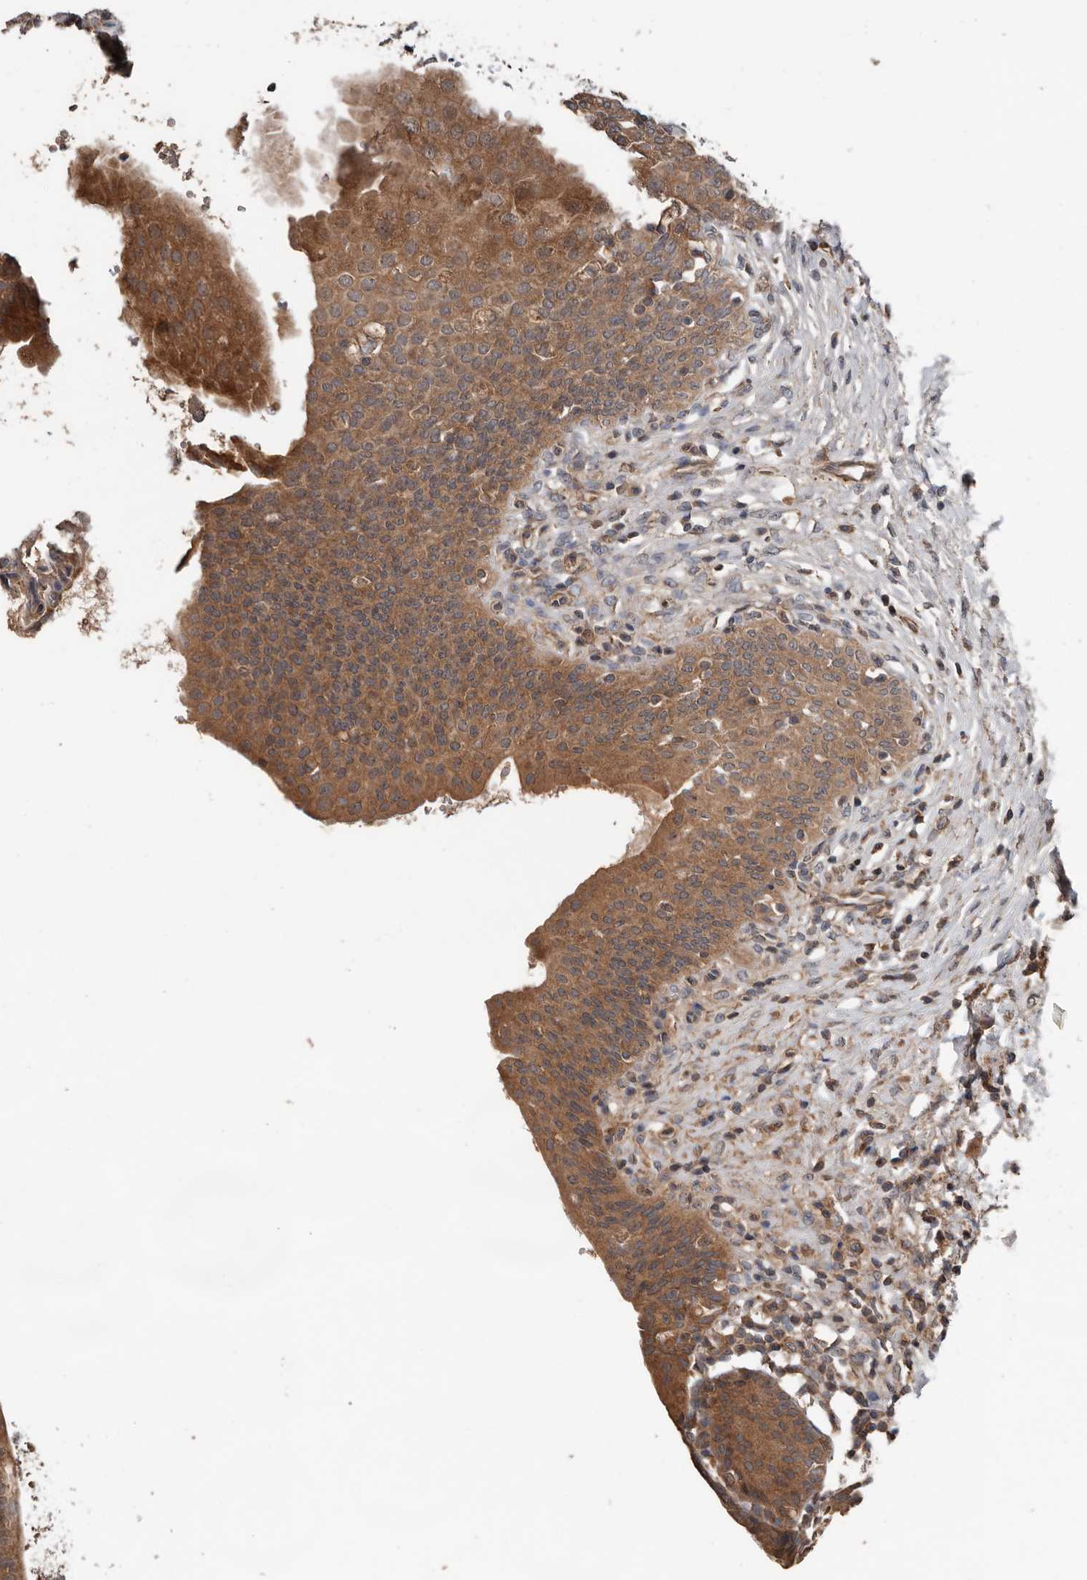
{"staining": {"intensity": "moderate", "quantity": ">75%", "location": "cytoplasmic/membranous"}, "tissue": "urinary bladder", "cell_type": "Urothelial cells", "image_type": "normal", "snomed": [{"axis": "morphology", "description": "Normal tissue, NOS"}, {"axis": "topography", "description": "Urinary bladder"}], "caption": "Protein expression analysis of benign human urinary bladder reveals moderate cytoplasmic/membranous expression in approximately >75% of urothelial cells. (DAB (3,3'-diaminobenzidine) IHC with brightfield microscopy, high magnification).", "gene": "DNAJB4", "patient": {"sex": "male", "age": 83}}